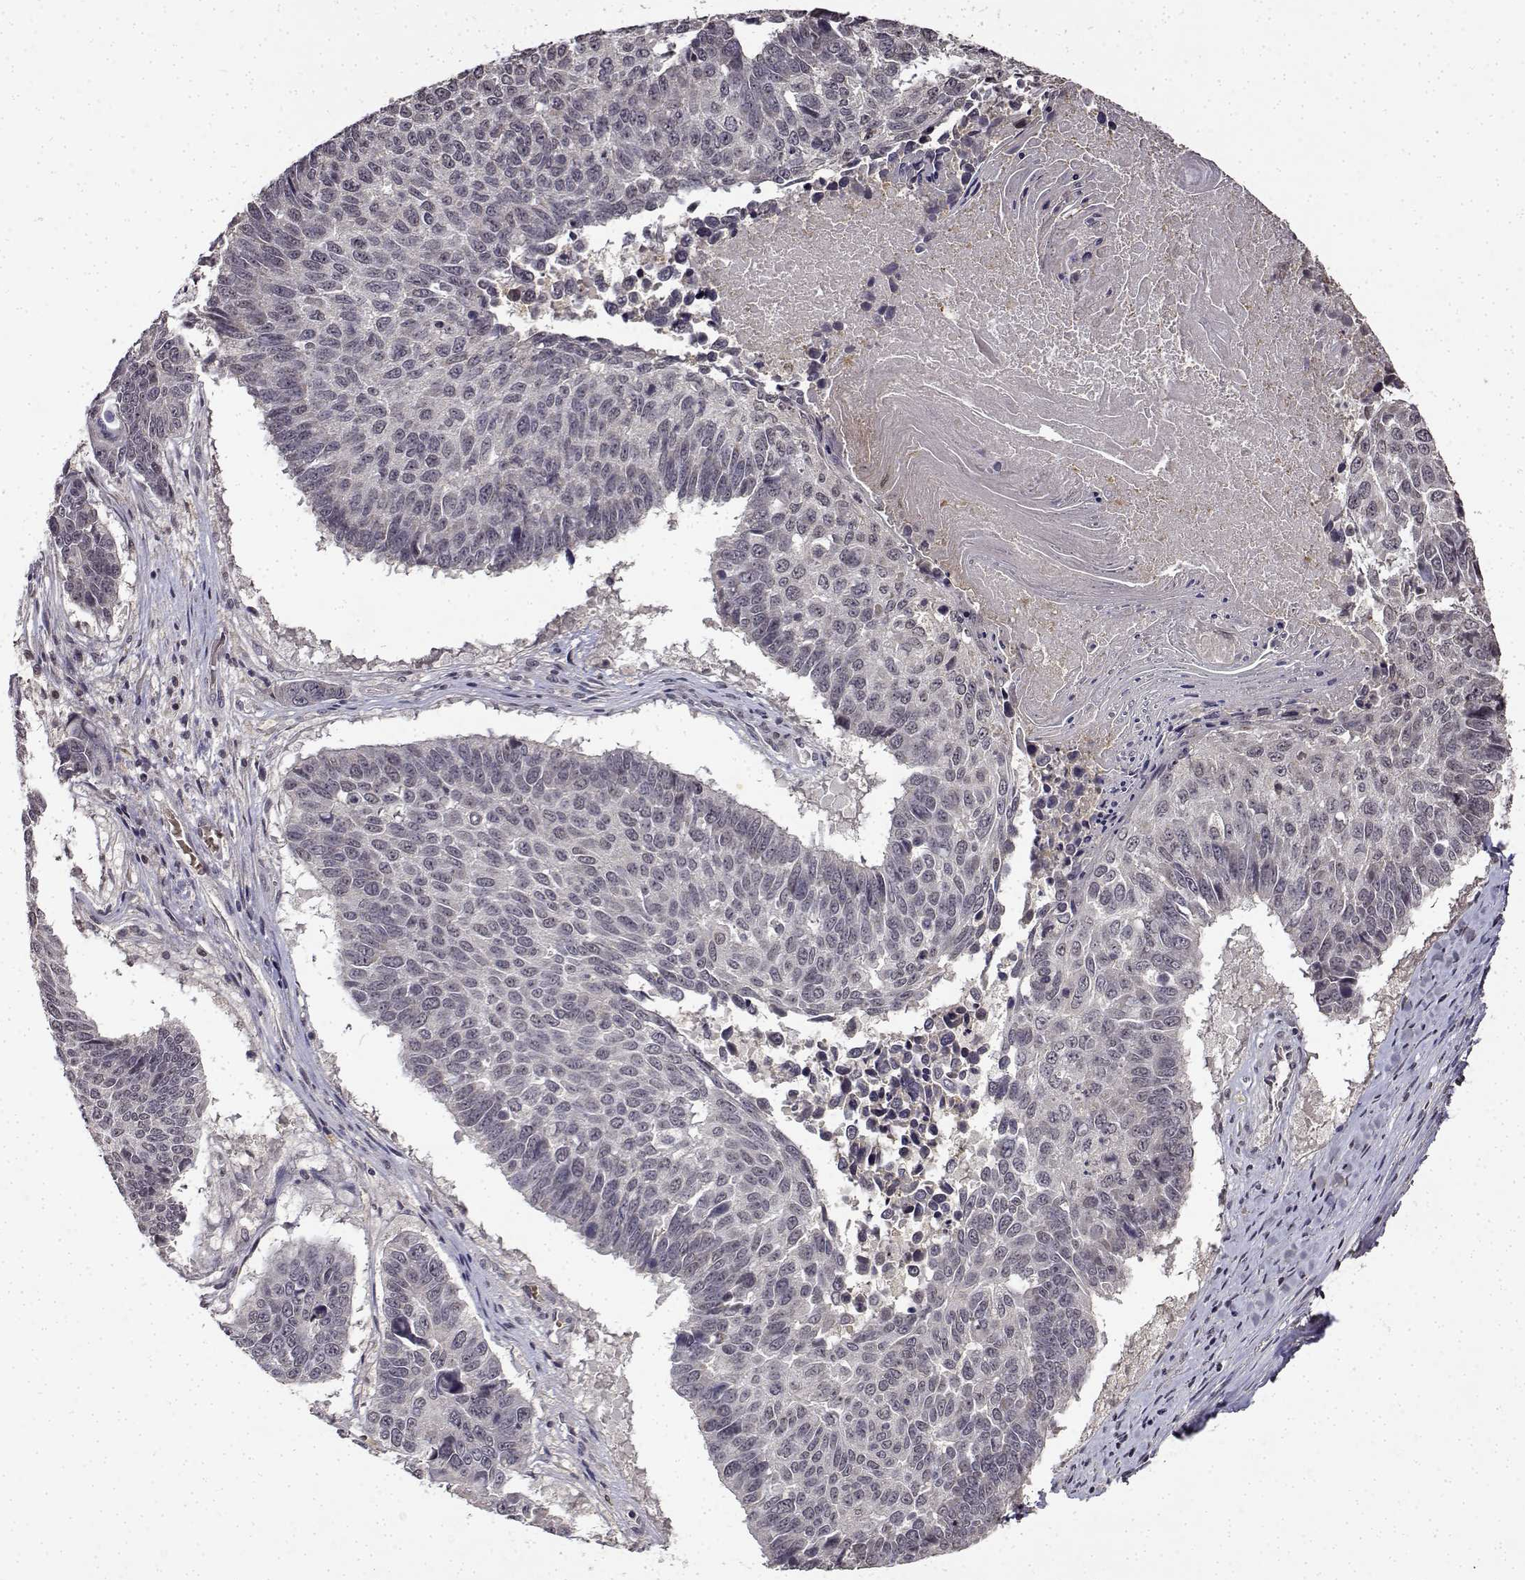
{"staining": {"intensity": "negative", "quantity": "none", "location": "none"}, "tissue": "lung cancer", "cell_type": "Tumor cells", "image_type": "cancer", "snomed": [{"axis": "morphology", "description": "Squamous cell carcinoma, NOS"}, {"axis": "topography", "description": "Lung"}], "caption": "An immunohistochemistry micrograph of lung cancer is shown. There is no staining in tumor cells of lung cancer.", "gene": "BDNF", "patient": {"sex": "male", "age": 73}}